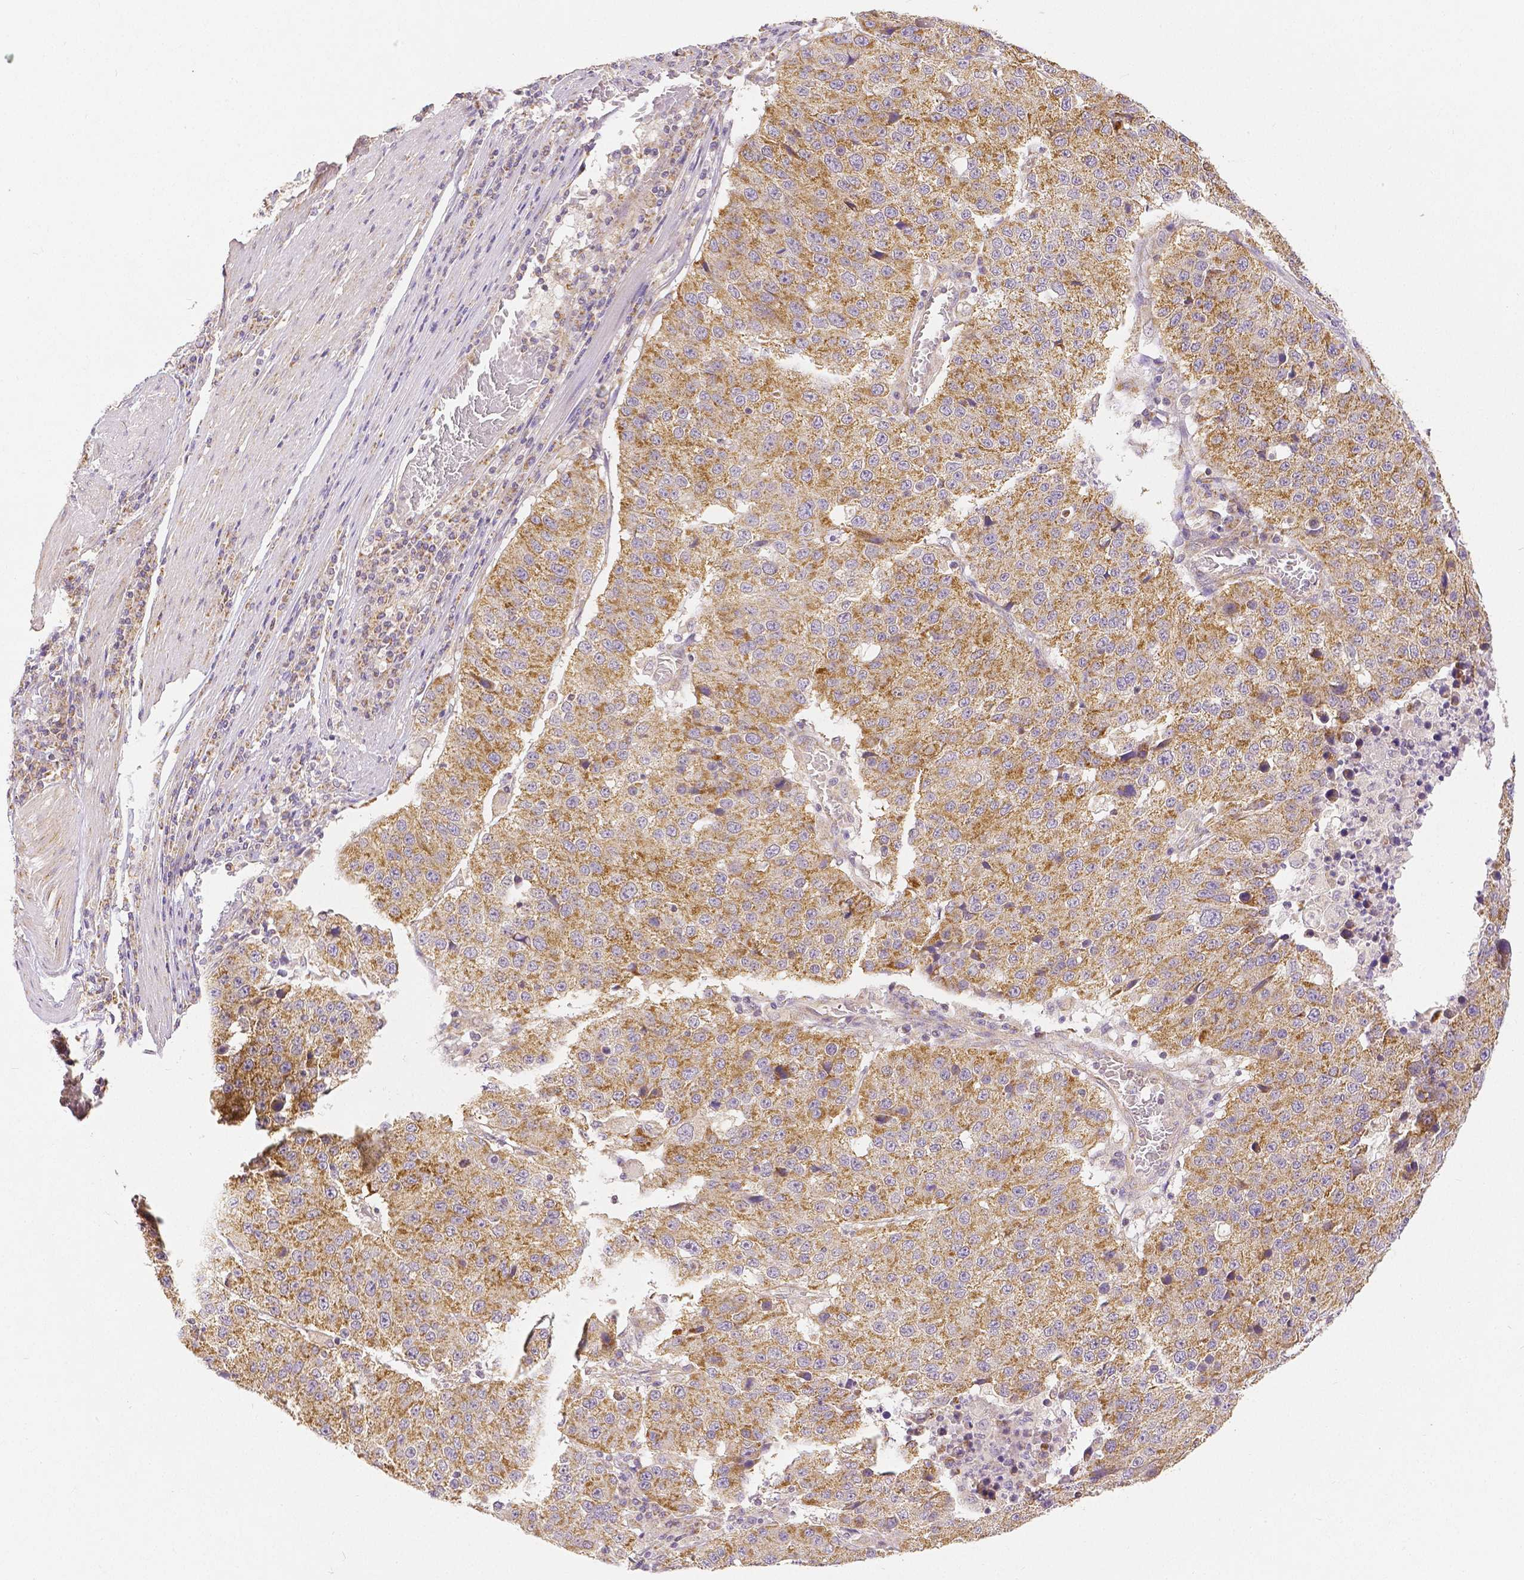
{"staining": {"intensity": "moderate", "quantity": ">75%", "location": "cytoplasmic/membranous"}, "tissue": "stomach cancer", "cell_type": "Tumor cells", "image_type": "cancer", "snomed": [{"axis": "morphology", "description": "Adenocarcinoma, NOS"}, {"axis": "topography", "description": "Stomach"}], "caption": "A brown stain labels moderate cytoplasmic/membranous expression of a protein in human adenocarcinoma (stomach) tumor cells.", "gene": "RHOT1", "patient": {"sex": "male", "age": 71}}